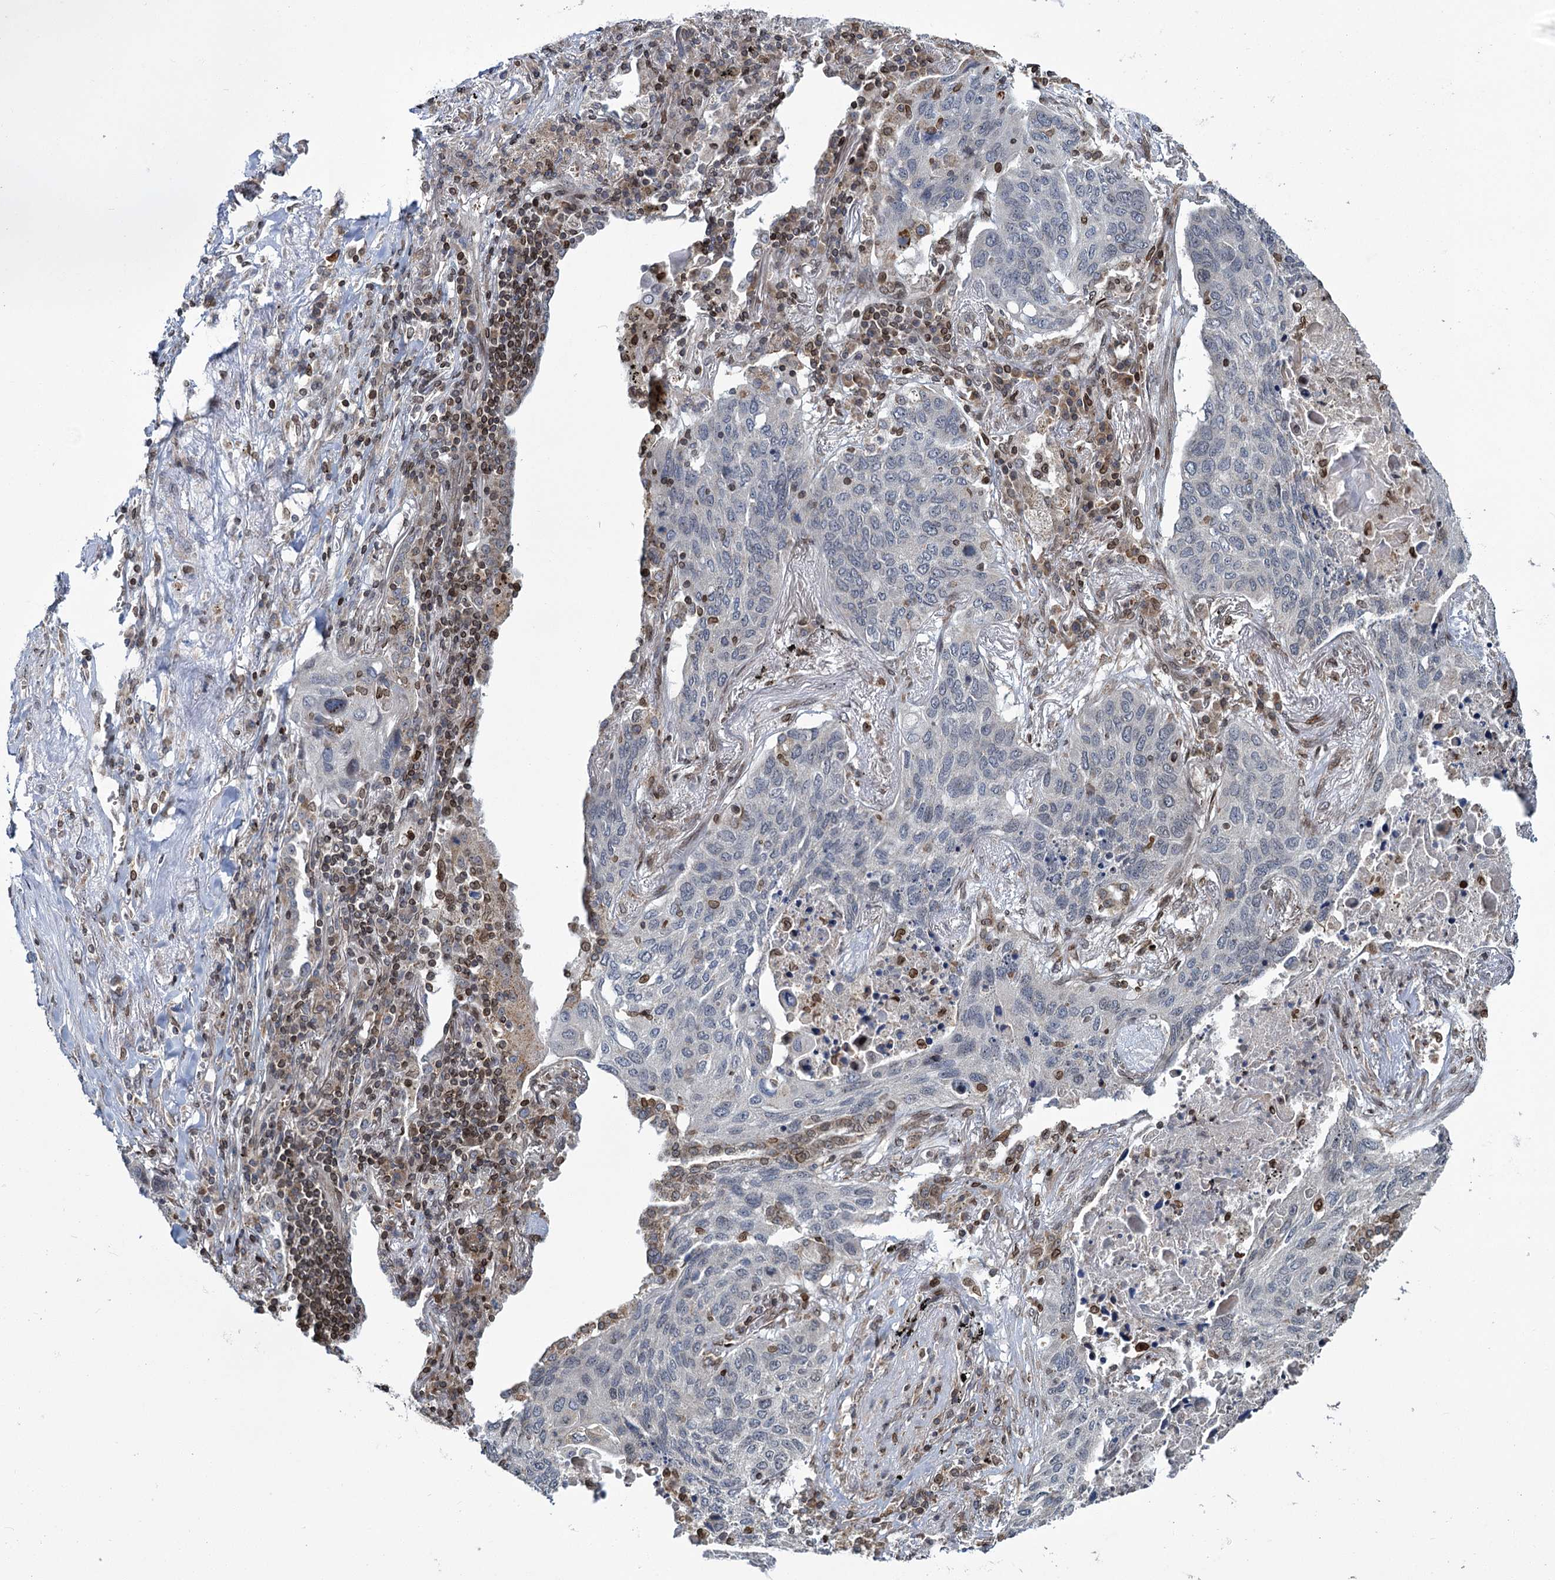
{"staining": {"intensity": "negative", "quantity": "none", "location": "none"}, "tissue": "lung cancer", "cell_type": "Tumor cells", "image_type": "cancer", "snomed": [{"axis": "morphology", "description": "Squamous cell carcinoma, NOS"}, {"axis": "topography", "description": "Lung"}], "caption": "Immunohistochemical staining of lung cancer (squamous cell carcinoma) demonstrates no significant staining in tumor cells. (Immunohistochemistry (ihc), brightfield microscopy, high magnification).", "gene": "CFAP46", "patient": {"sex": "female", "age": 63}}